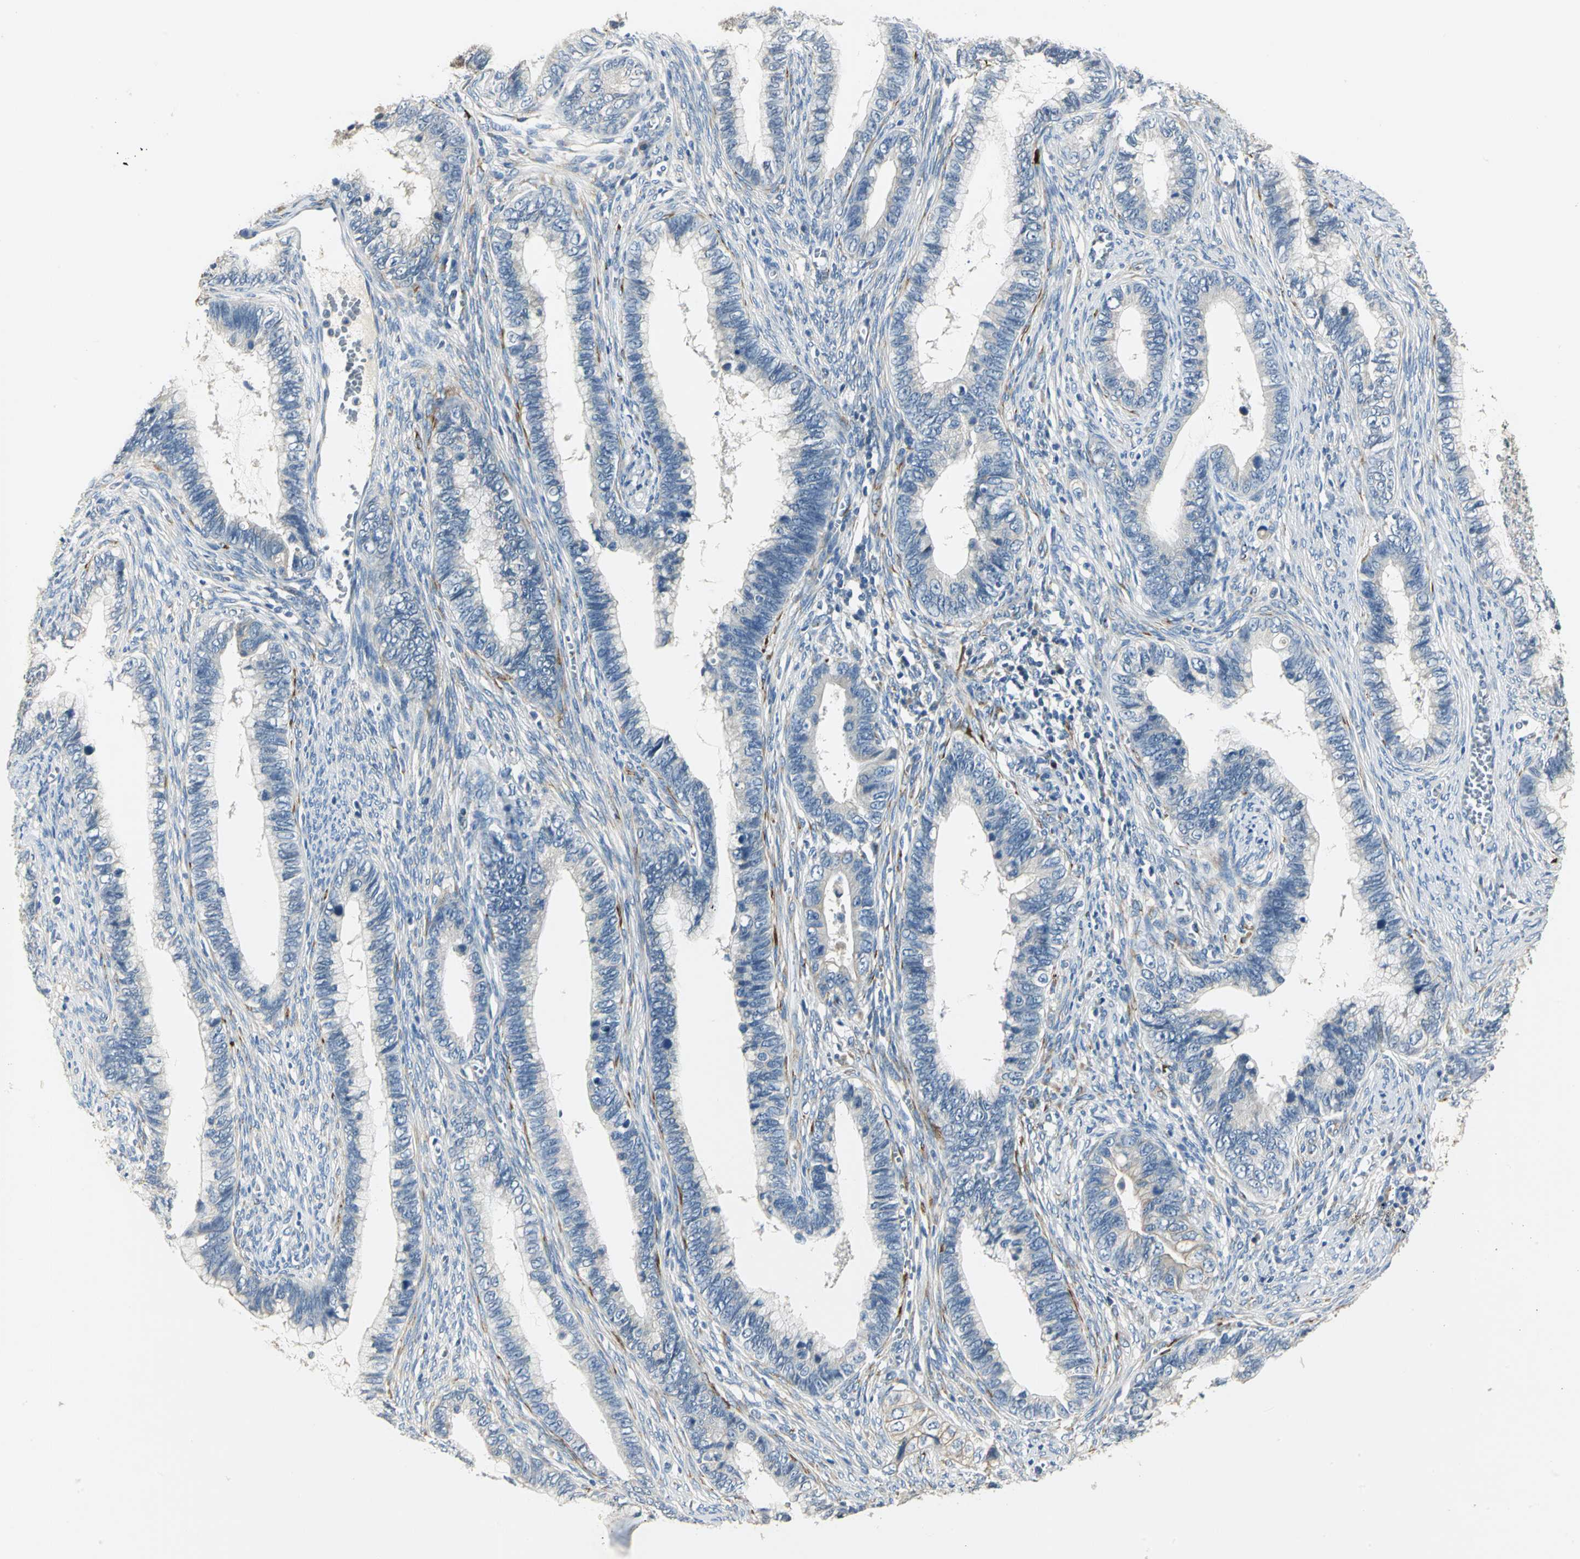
{"staining": {"intensity": "negative", "quantity": "none", "location": "none"}, "tissue": "cervical cancer", "cell_type": "Tumor cells", "image_type": "cancer", "snomed": [{"axis": "morphology", "description": "Adenocarcinoma, NOS"}, {"axis": "topography", "description": "Cervix"}], "caption": "DAB (3,3'-diaminobenzidine) immunohistochemical staining of human cervical cancer demonstrates no significant positivity in tumor cells.", "gene": "B3GNT2", "patient": {"sex": "female", "age": 44}}